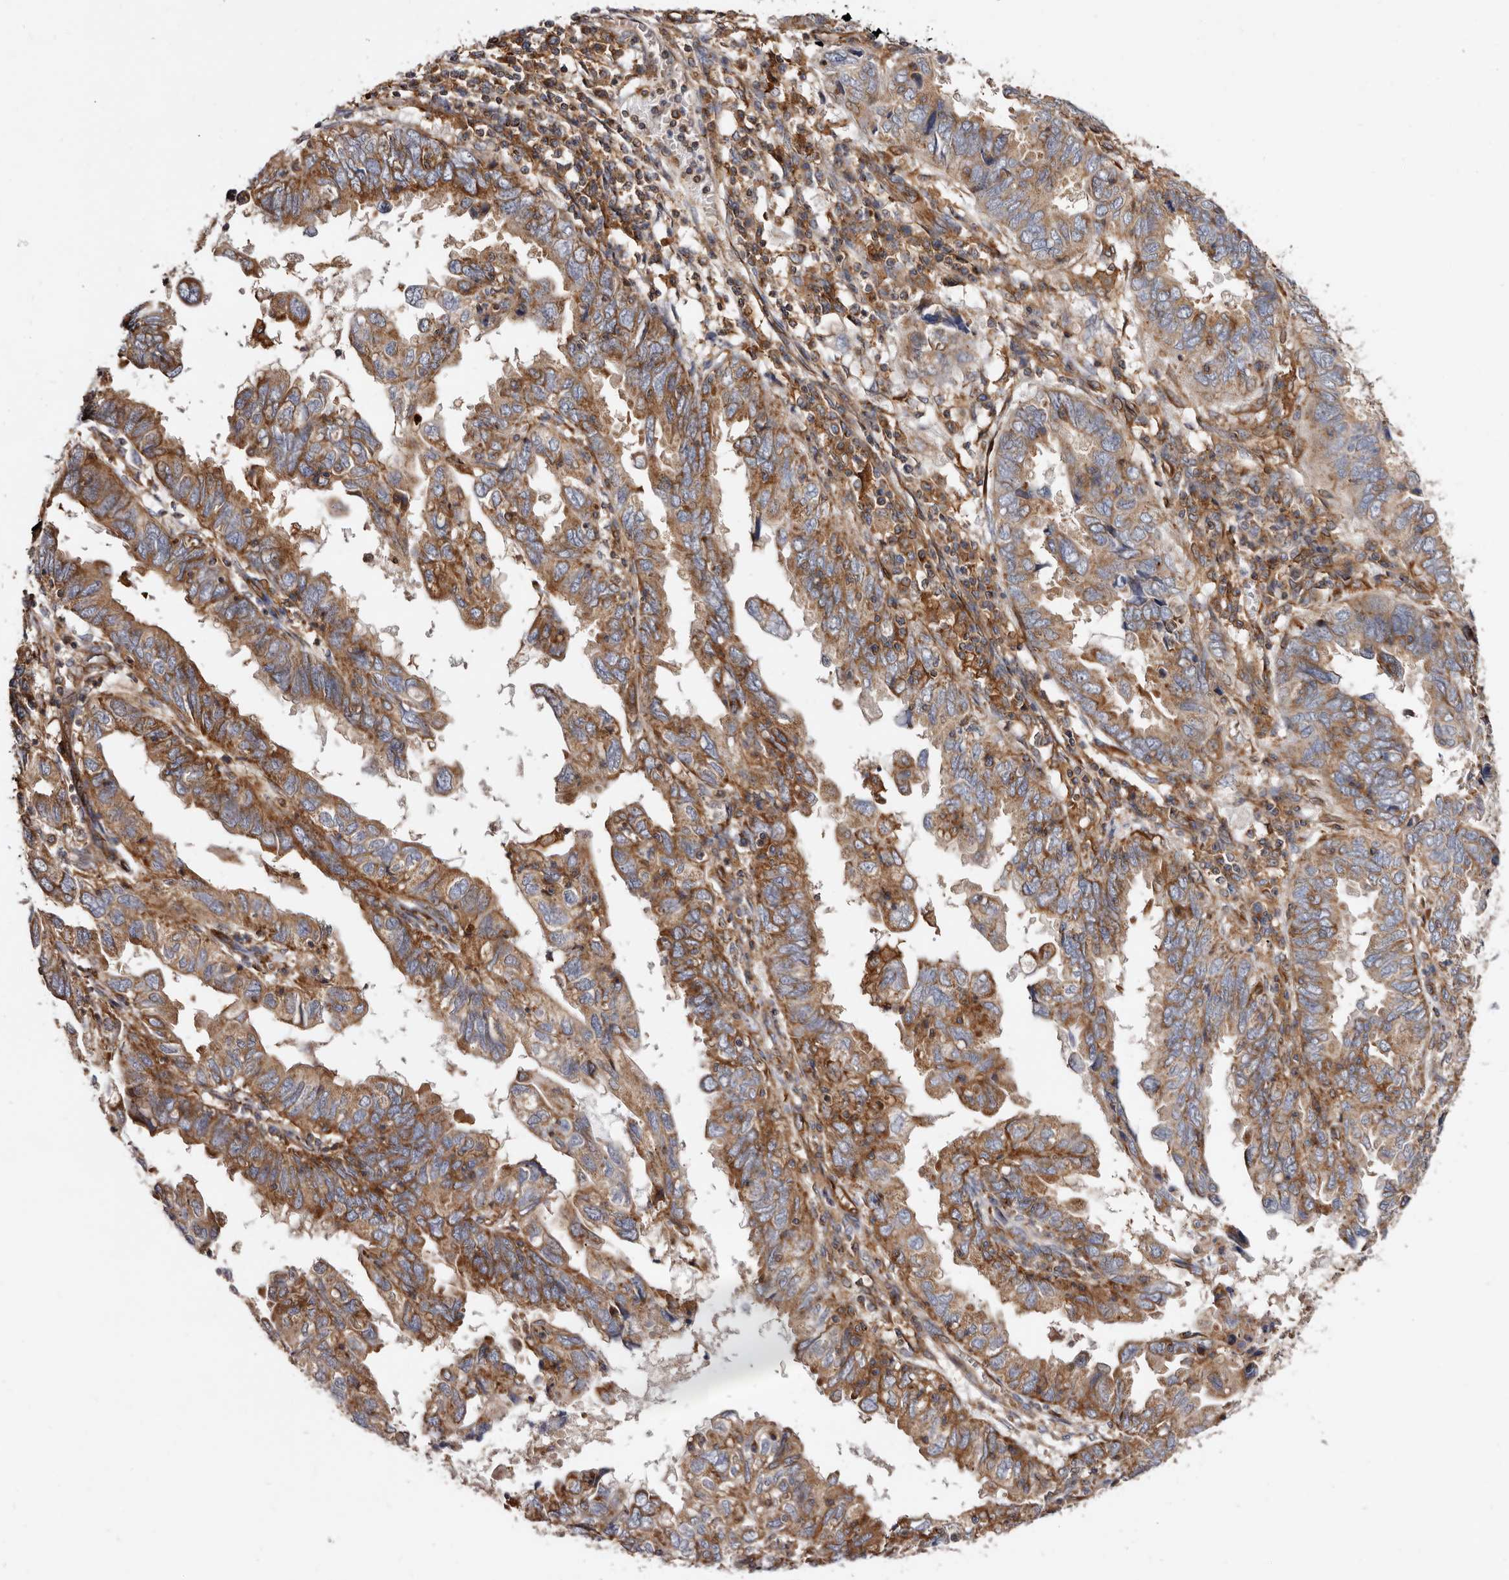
{"staining": {"intensity": "moderate", "quantity": ">75%", "location": "cytoplasmic/membranous"}, "tissue": "endometrial cancer", "cell_type": "Tumor cells", "image_type": "cancer", "snomed": [{"axis": "morphology", "description": "Adenocarcinoma, NOS"}, {"axis": "topography", "description": "Uterus"}], "caption": "Tumor cells exhibit medium levels of moderate cytoplasmic/membranous staining in approximately >75% of cells in endometrial cancer (adenocarcinoma).", "gene": "COQ8B", "patient": {"sex": "female", "age": 77}}